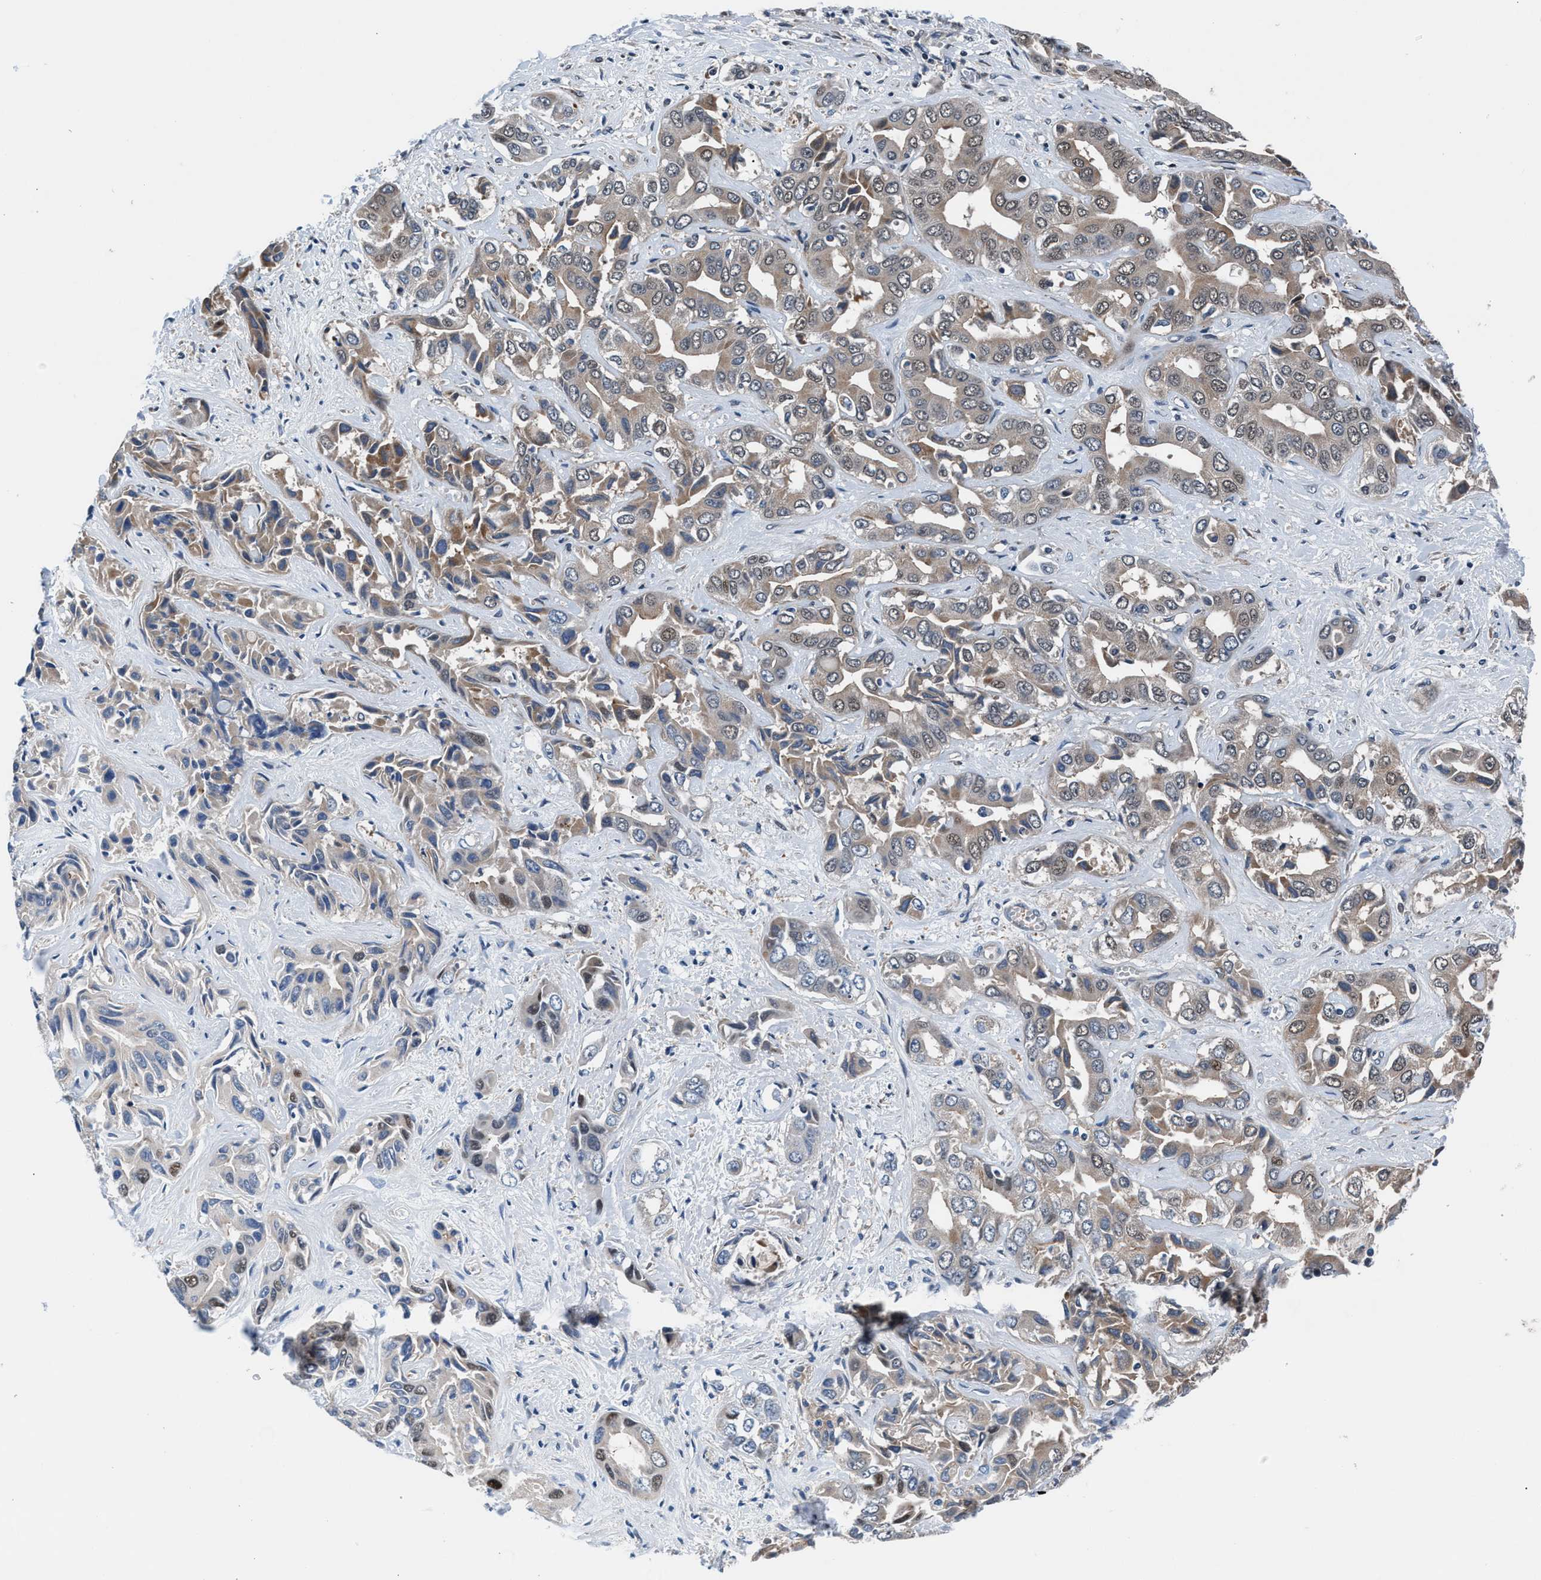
{"staining": {"intensity": "weak", "quantity": ">75%", "location": "cytoplasmic/membranous"}, "tissue": "liver cancer", "cell_type": "Tumor cells", "image_type": "cancer", "snomed": [{"axis": "morphology", "description": "Cholangiocarcinoma"}, {"axis": "topography", "description": "Liver"}], "caption": "DAB (3,3'-diaminobenzidine) immunohistochemical staining of cholangiocarcinoma (liver) reveals weak cytoplasmic/membranous protein positivity in approximately >75% of tumor cells.", "gene": "PRPSAP2", "patient": {"sex": "female", "age": 52}}